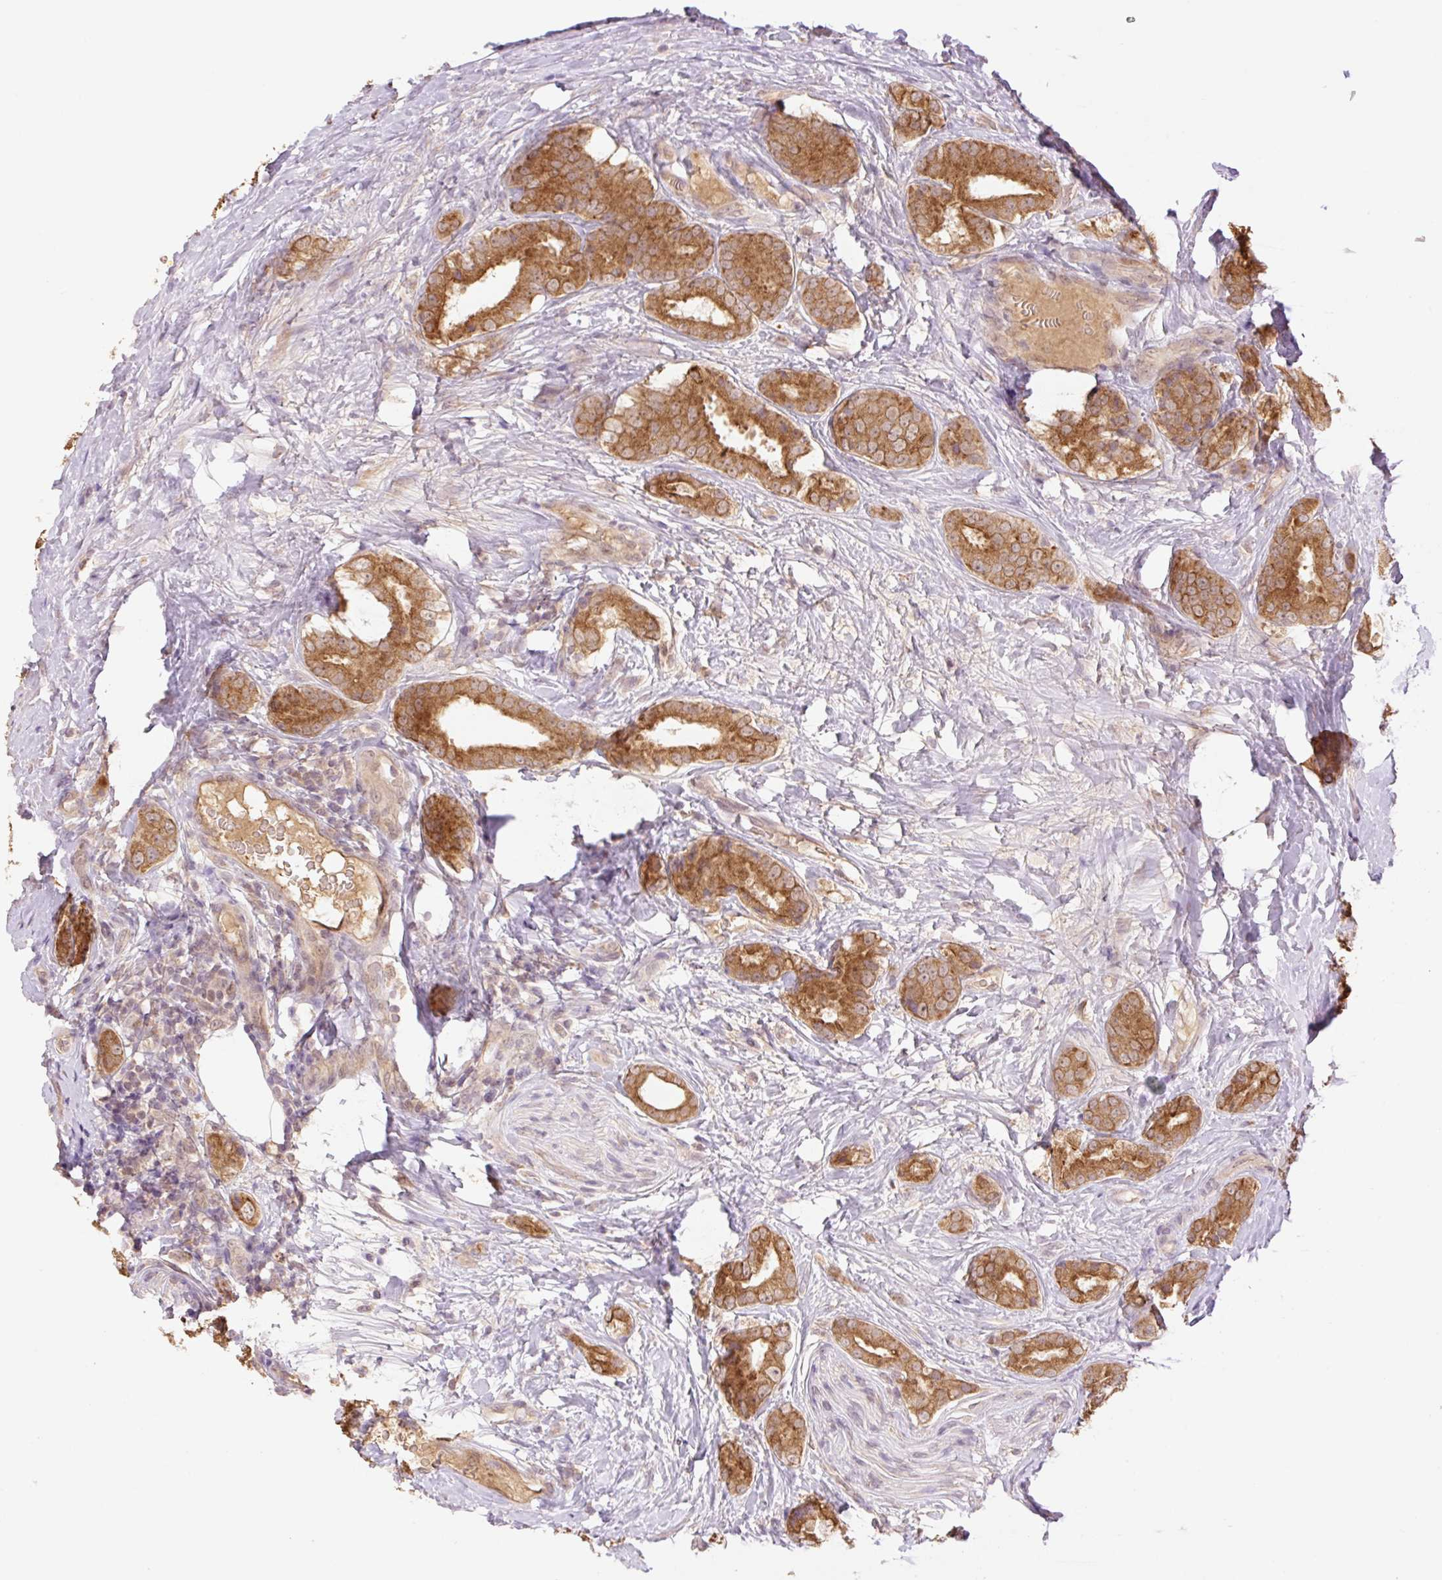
{"staining": {"intensity": "moderate", "quantity": ">75%", "location": "cytoplasmic/membranous"}, "tissue": "prostate cancer", "cell_type": "Tumor cells", "image_type": "cancer", "snomed": [{"axis": "morphology", "description": "Adenocarcinoma, High grade"}, {"axis": "topography", "description": "Prostate"}], "caption": "Human prostate cancer stained with a protein marker demonstrates moderate staining in tumor cells.", "gene": "YJU2B", "patient": {"sex": "male", "age": 63}}